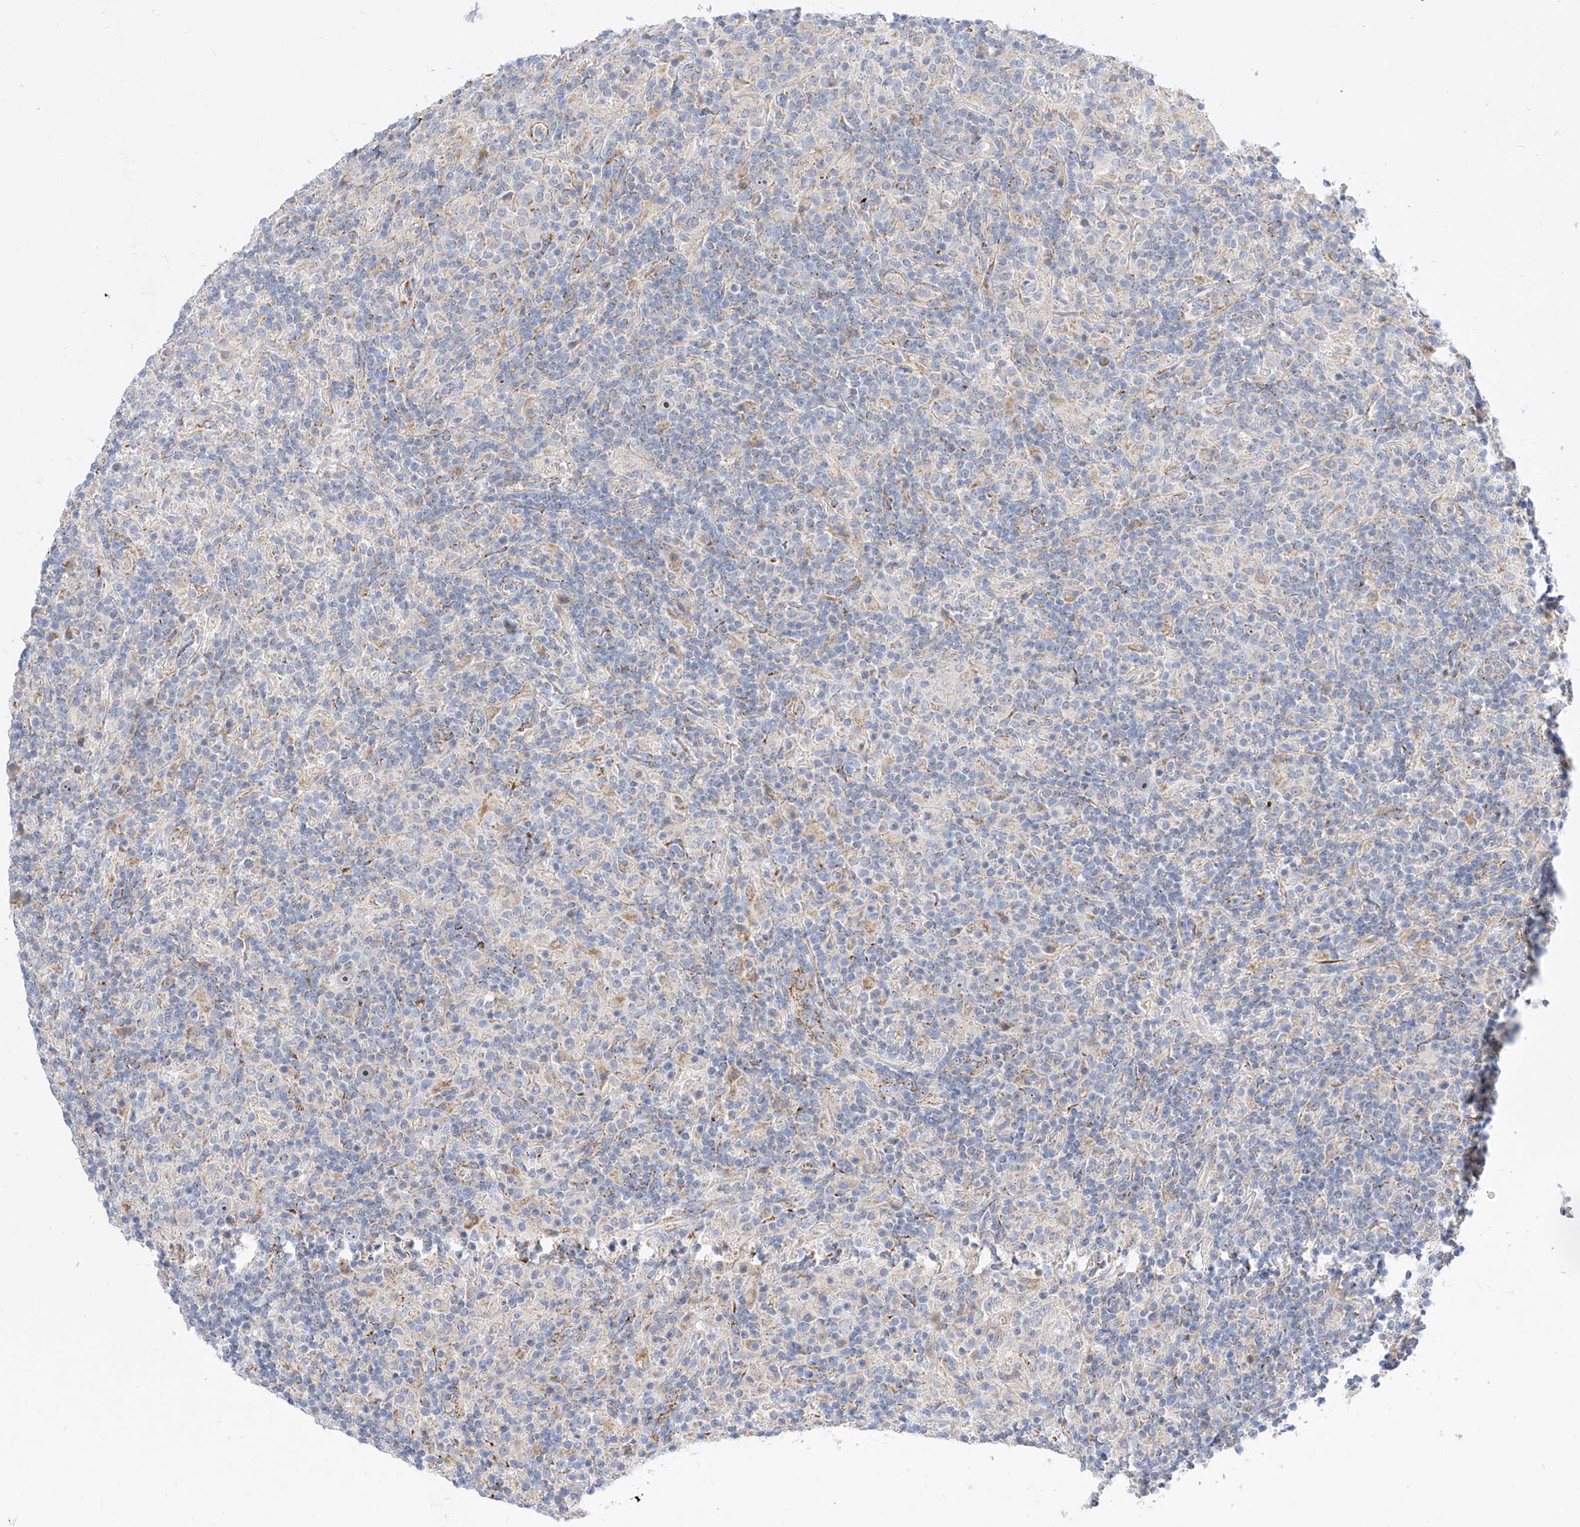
{"staining": {"intensity": "negative", "quantity": "none", "location": "none"}, "tissue": "lymphoma", "cell_type": "Tumor cells", "image_type": "cancer", "snomed": [{"axis": "morphology", "description": "Hodgkin's disease, NOS"}, {"axis": "topography", "description": "Lymph node"}], "caption": "Immunohistochemical staining of Hodgkin's disease shows no significant expression in tumor cells.", "gene": "CST9", "patient": {"sex": "male", "age": 70}}